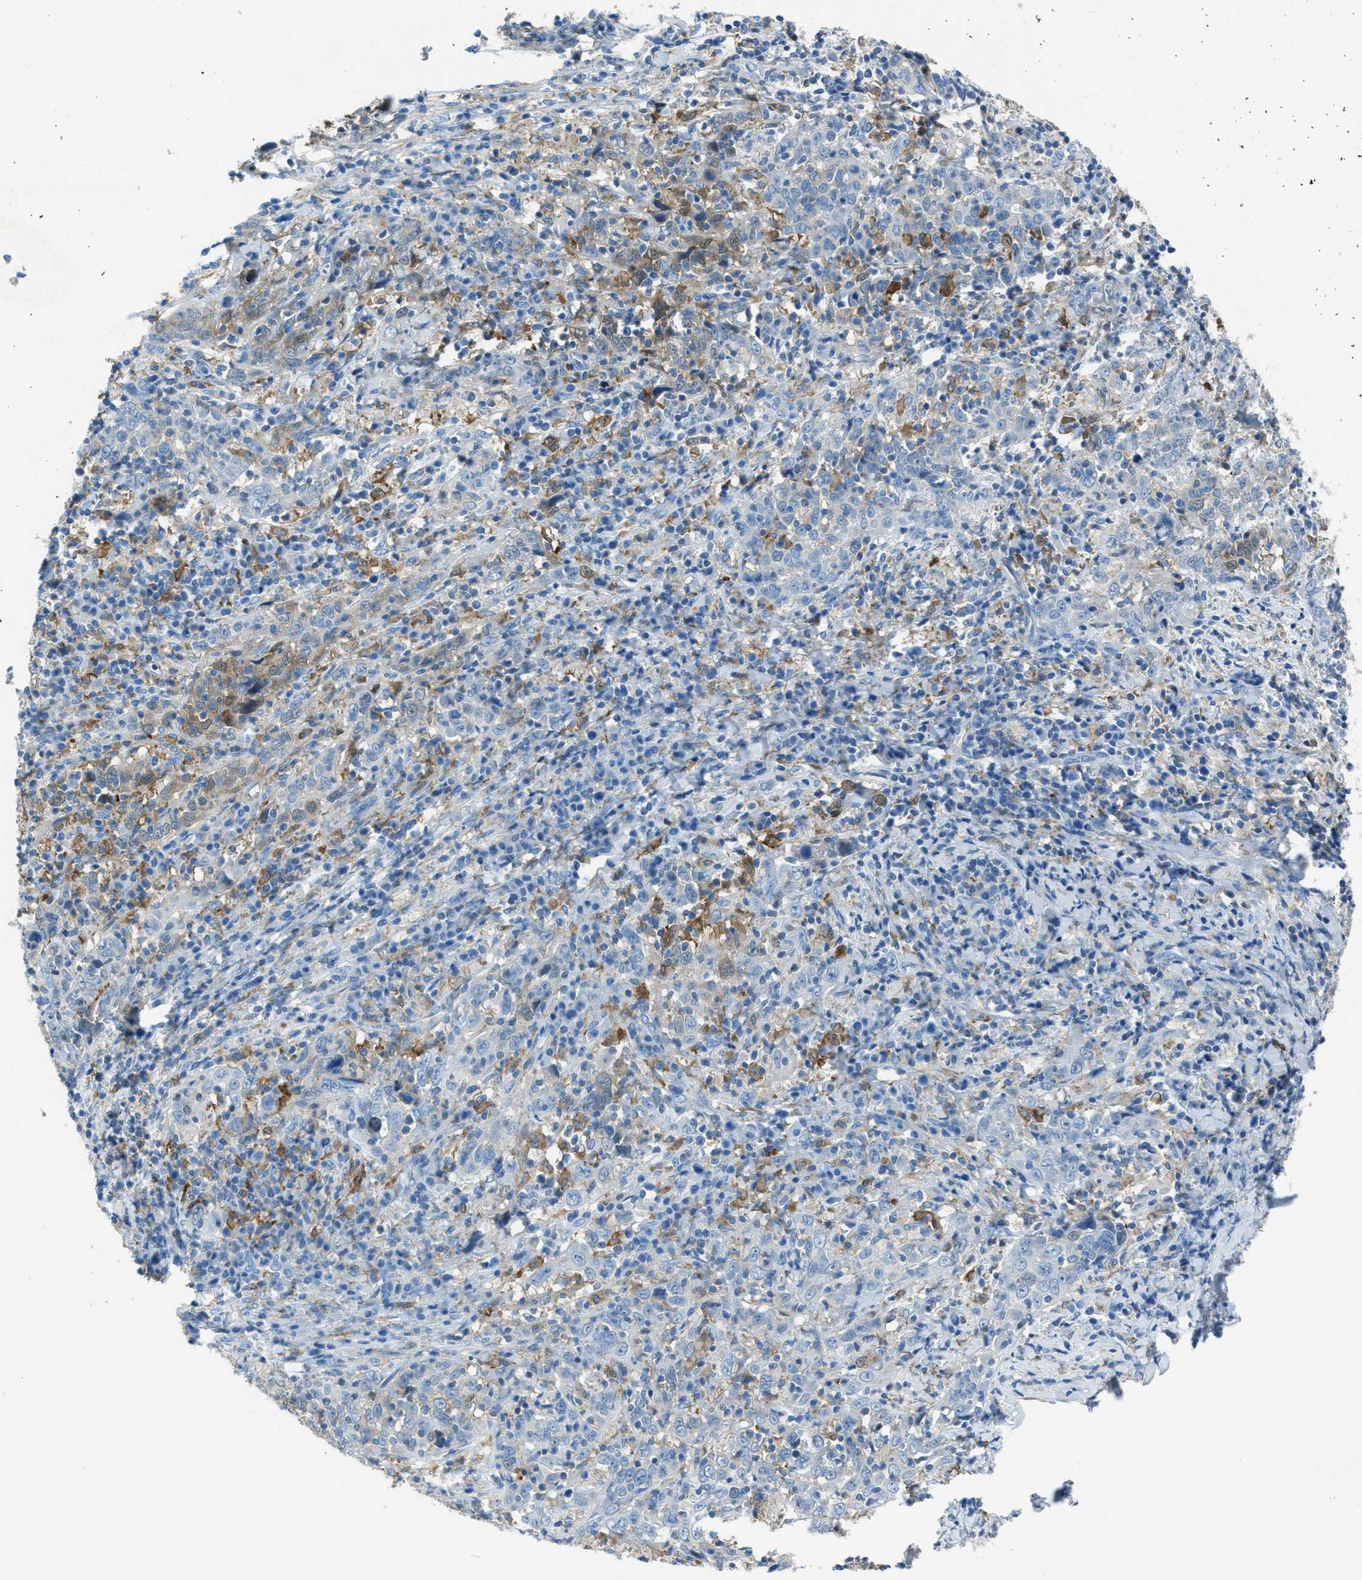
{"staining": {"intensity": "moderate", "quantity": "<25%", "location": "cytoplasmic/membranous"}, "tissue": "cervical cancer", "cell_type": "Tumor cells", "image_type": "cancer", "snomed": [{"axis": "morphology", "description": "Squamous cell carcinoma, NOS"}, {"axis": "topography", "description": "Cervix"}], "caption": "Tumor cells display low levels of moderate cytoplasmic/membranous expression in approximately <25% of cells in cervical cancer (squamous cell carcinoma). (DAB (3,3'-diaminobenzidine) IHC, brown staining for protein, blue staining for nuclei).", "gene": "MATCAP2", "patient": {"sex": "female", "age": 46}}